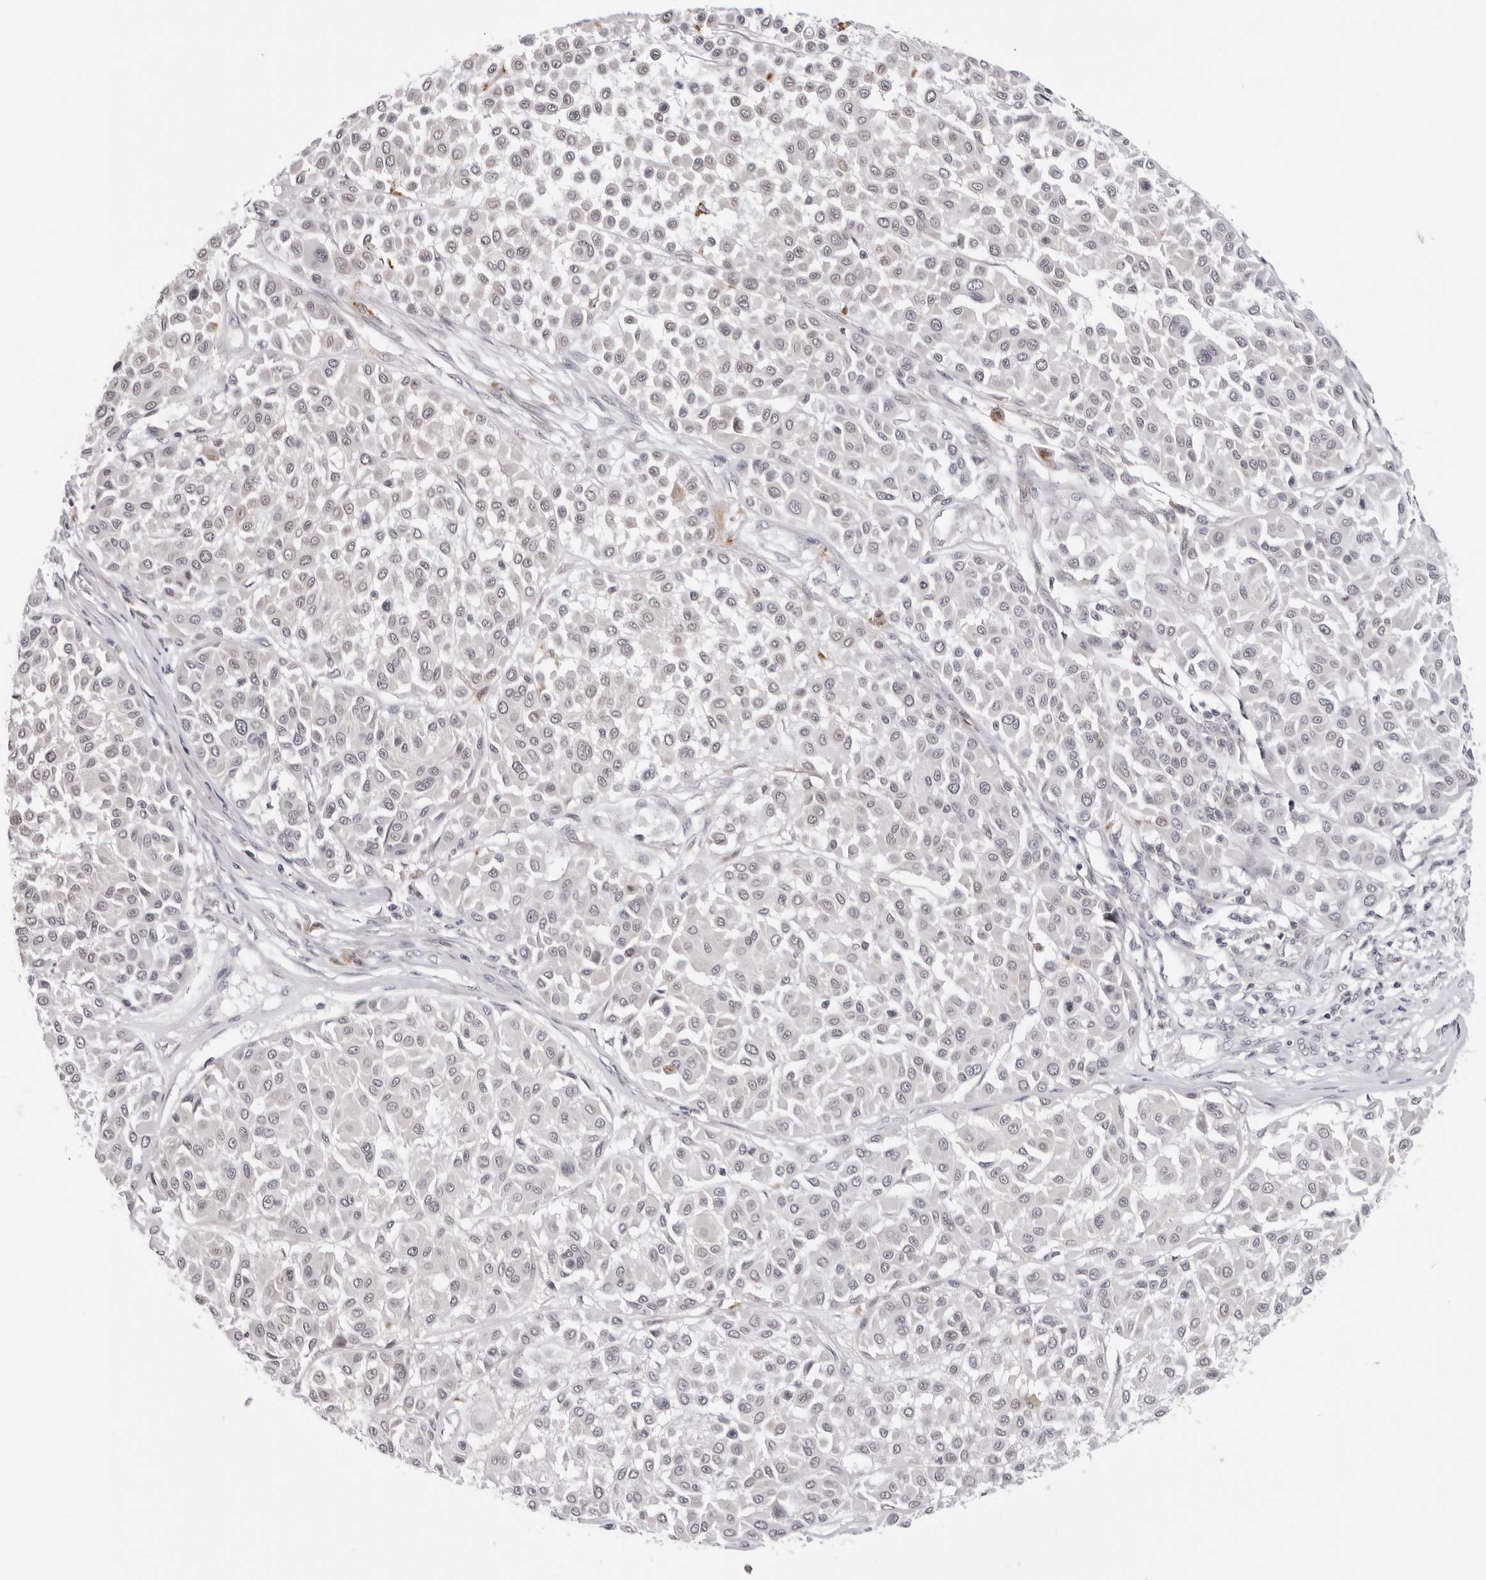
{"staining": {"intensity": "negative", "quantity": "none", "location": "none"}, "tissue": "melanoma", "cell_type": "Tumor cells", "image_type": "cancer", "snomed": [{"axis": "morphology", "description": "Malignant melanoma, Metastatic site"}, {"axis": "topography", "description": "Soft tissue"}], "caption": "DAB (3,3'-diaminobenzidine) immunohistochemical staining of melanoma reveals no significant expression in tumor cells.", "gene": "PRUNE1", "patient": {"sex": "male", "age": 41}}